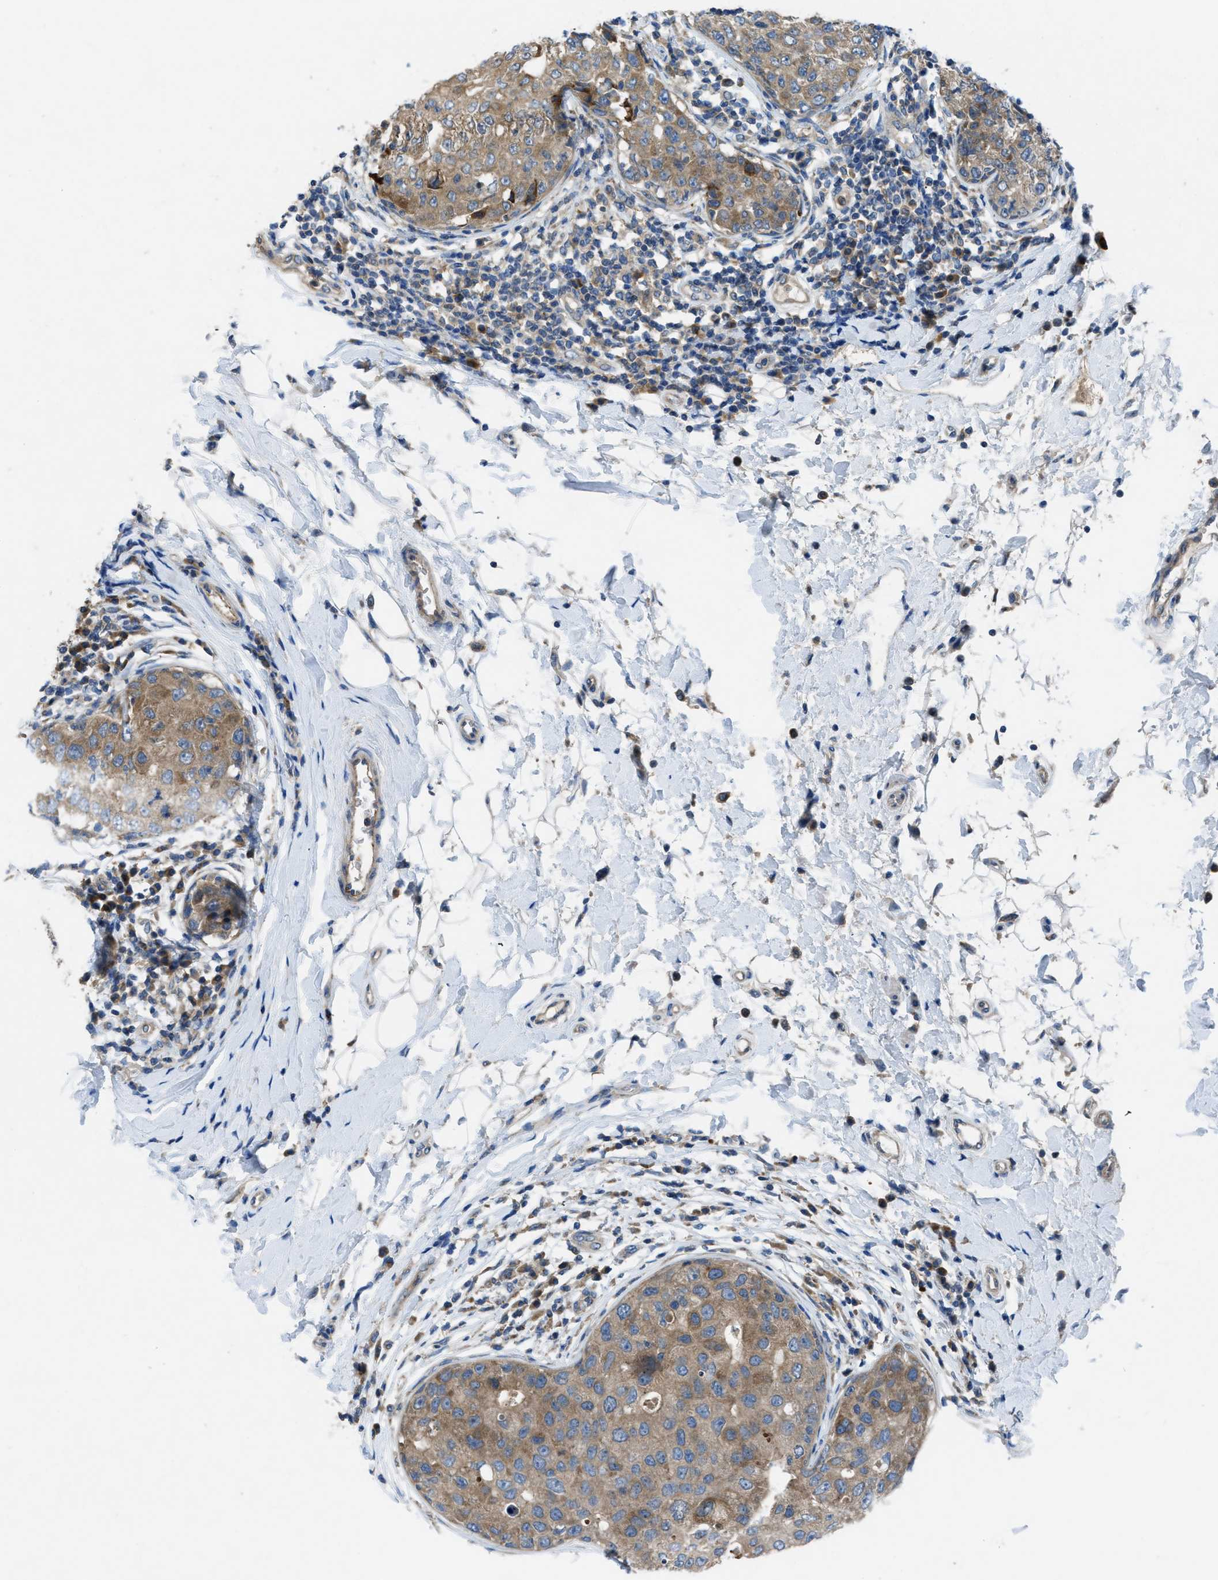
{"staining": {"intensity": "moderate", "quantity": ">75%", "location": "cytoplasmic/membranous"}, "tissue": "breast cancer", "cell_type": "Tumor cells", "image_type": "cancer", "snomed": [{"axis": "morphology", "description": "Duct carcinoma"}, {"axis": "topography", "description": "Breast"}], "caption": "This is an image of IHC staining of breast cancer (intraductal carcinoma), which shows moderate staining in the cytoplasmic/membranous of tumor cells.", "gene": "MAP3K20", "patient": {"sex": "female", "age": 27}}